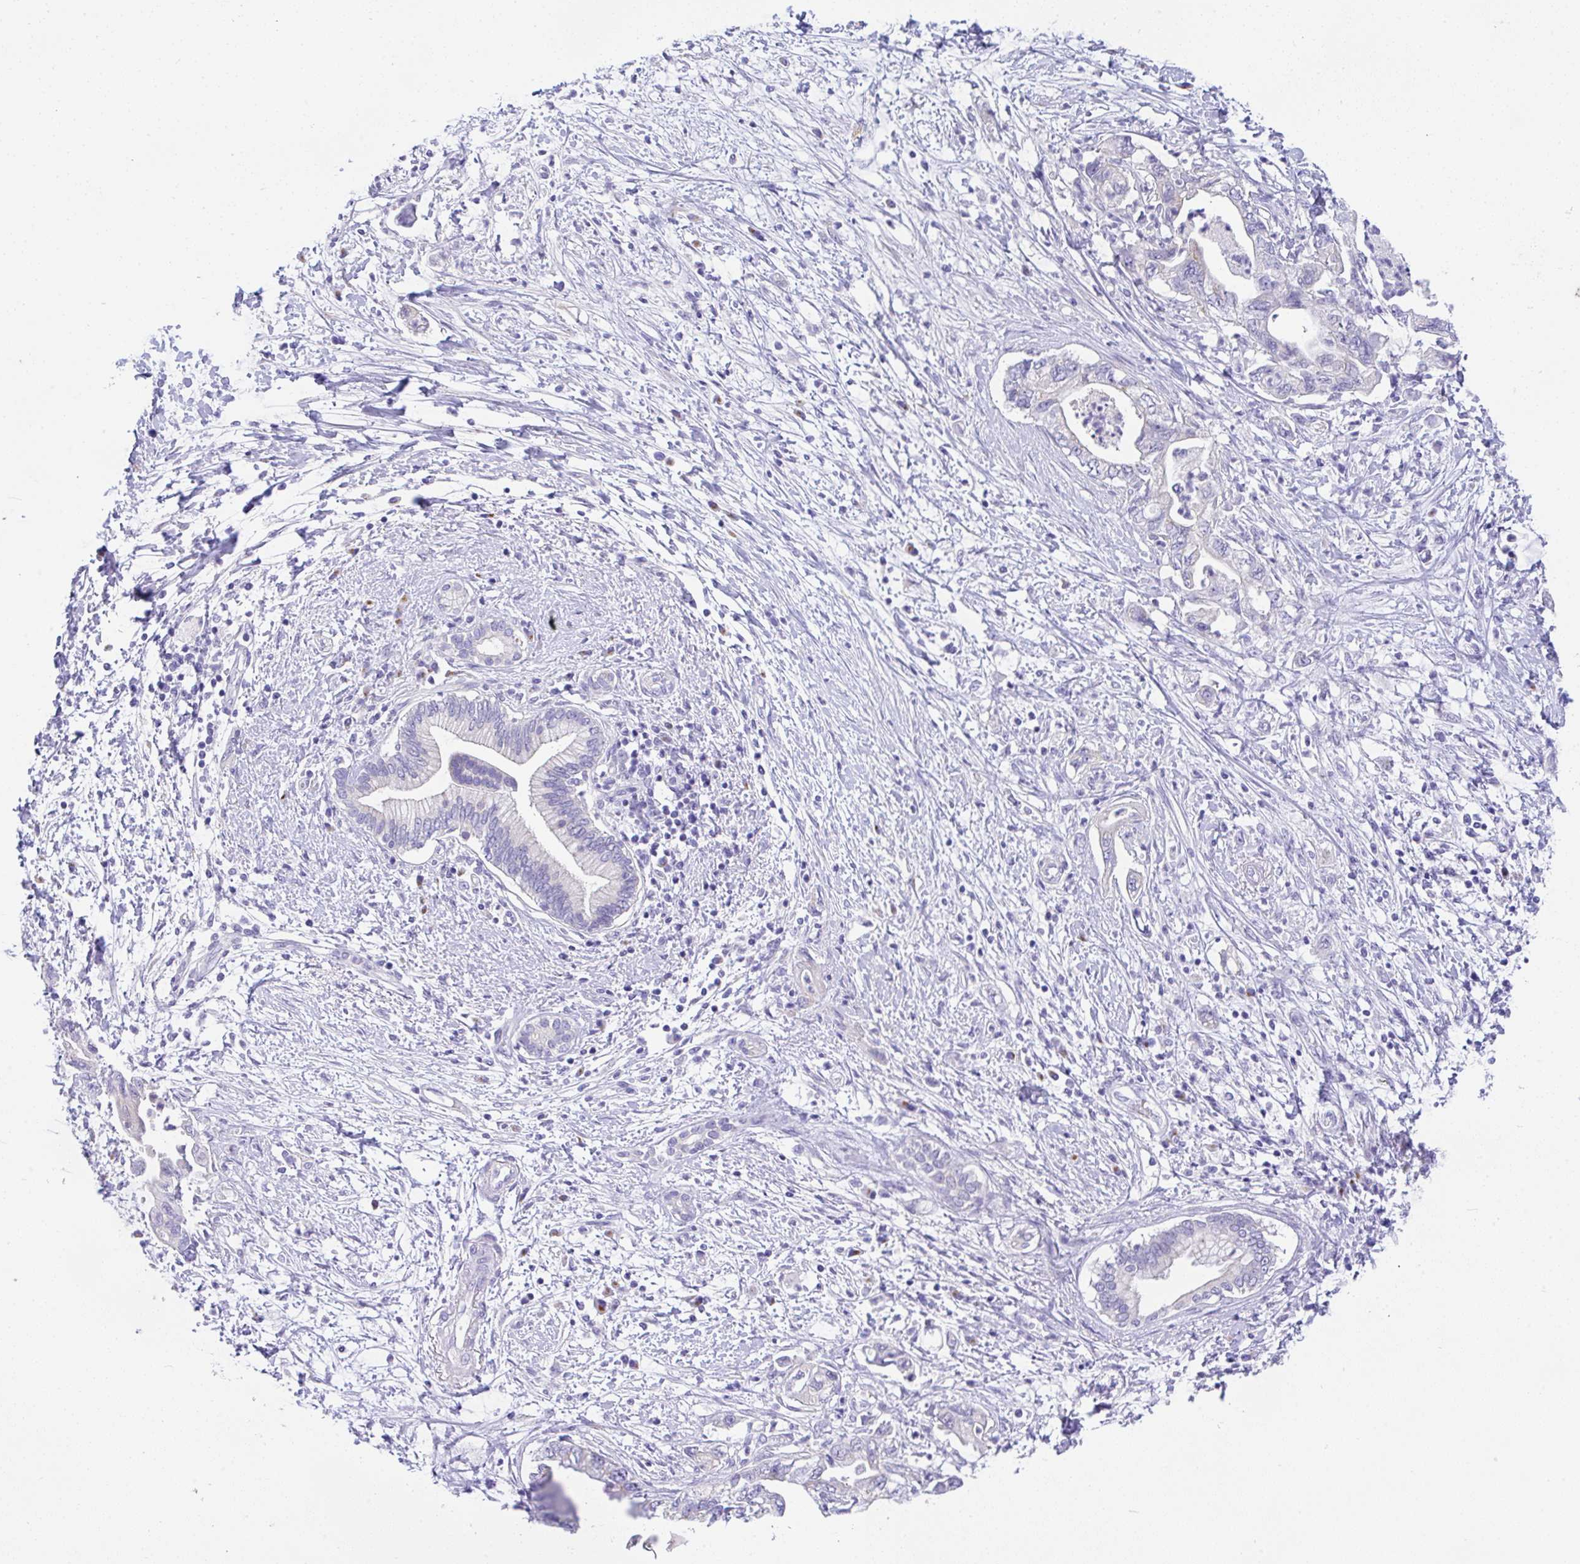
{"staining": {"intensity": "negative", "quantity": "none", "location": "none"}, "tissue": "pancreatic cancer", "cell_type": "Tumor cells", "image_type": "cancer", "snomed": [{"axis": "morphology", "description": "Adenocarcinoma, NOS"}, {"axis": "topography", "description": "Pancreas"}], "caption": "IHC image of human pancreatic cancer (adenocarcinoma) stained for a protein (brown), which displays no expression in tumor cells. (DAB (3,3'-diaminobenzidine) IHC with hematoxylin counter stain).", "gene": "SERPINE3", "patient": {"sex": "female", "age": 73}}